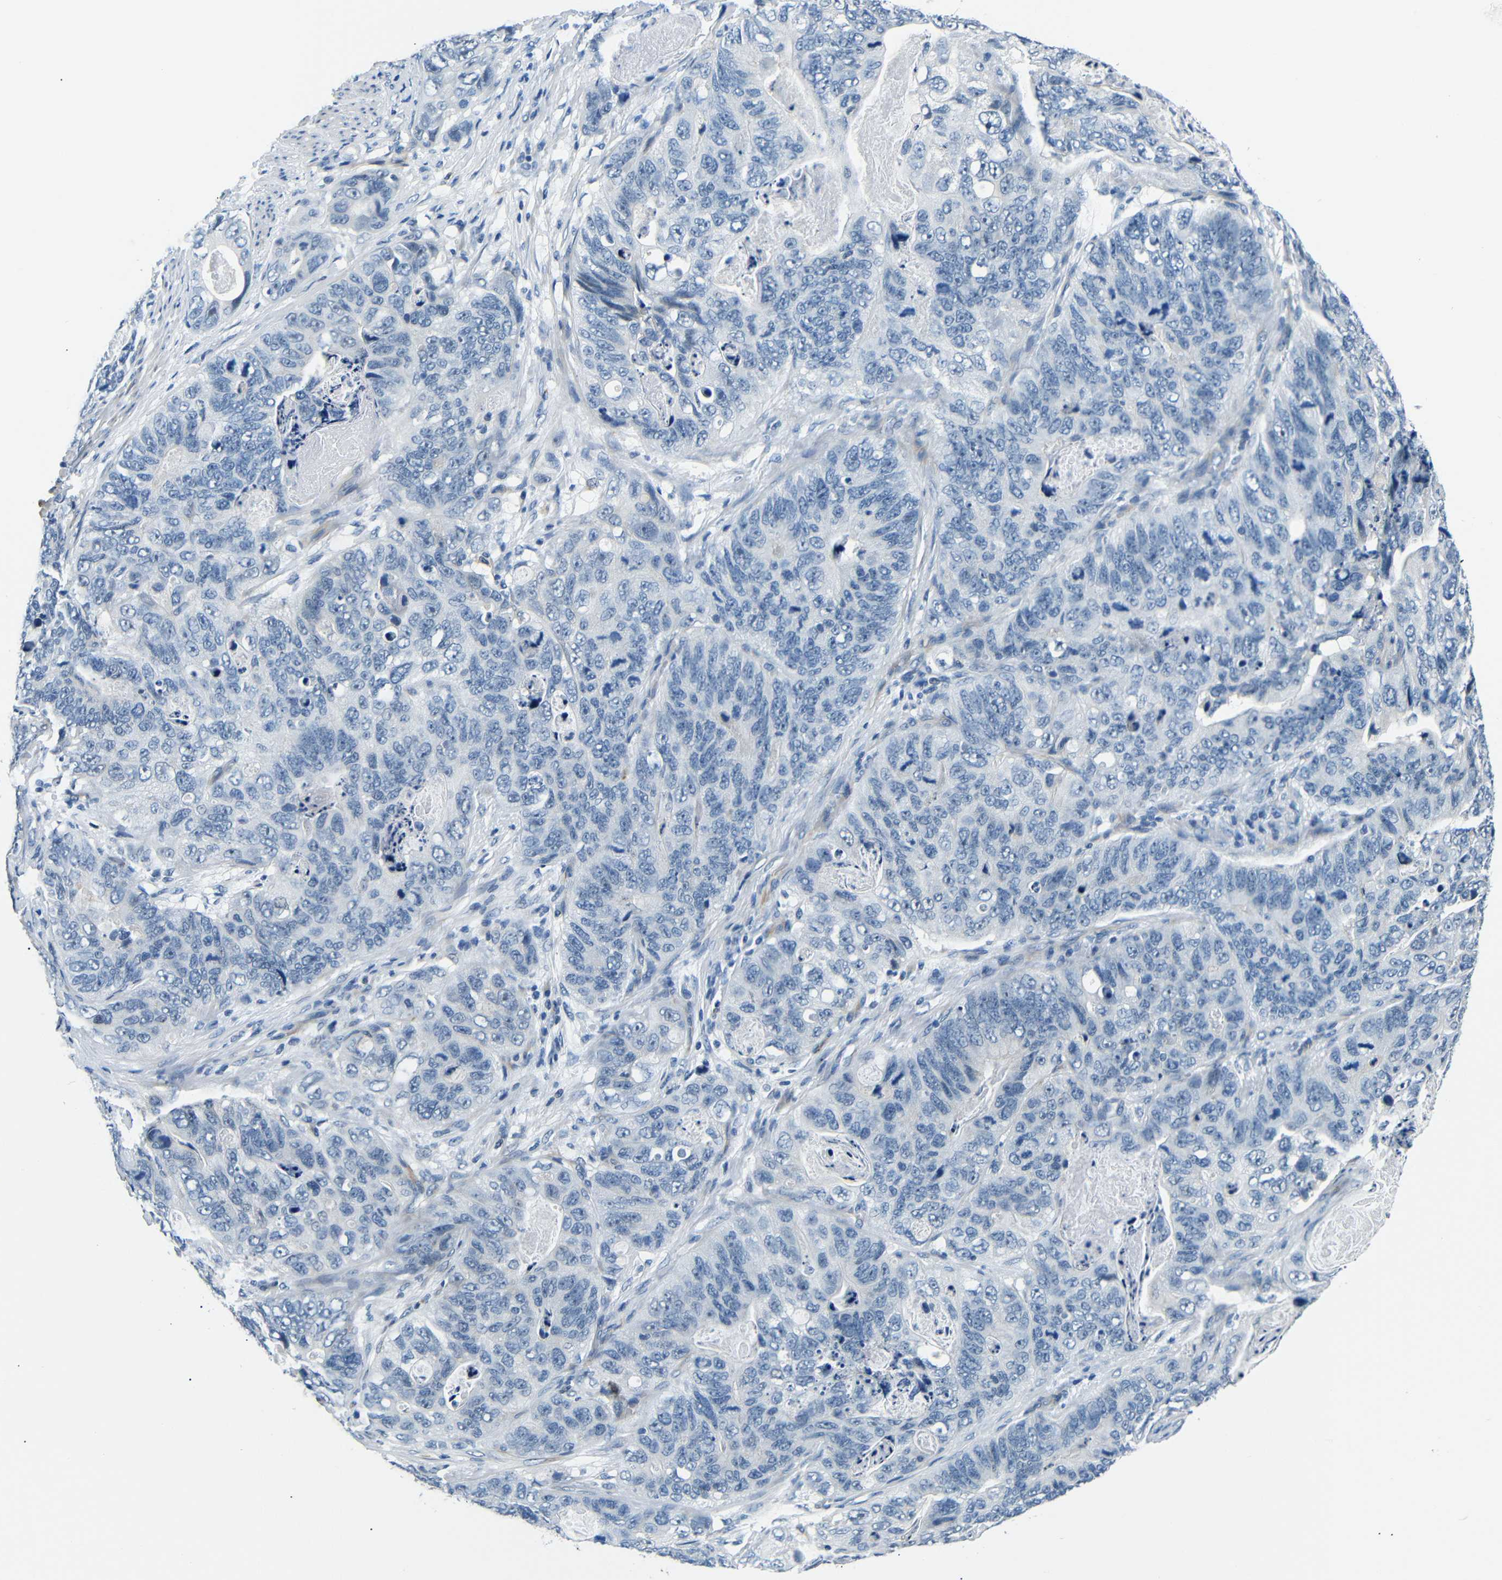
{"staining": {"intensity": "negative", "quantity": "none", "location": "none"}, "tissue": "stomach cancer", "cell_type": "Tumor cells", "image_type": "cancer", "snomed": [{"axis": "morphology", "description": "Adenocarcinoma, NOS"}, {"axis": "topography", "description": "Stomach"}], "caption": "This is a micrograph of immunohistochemistry (IHC) staining of stomach adenocarcinoma, which shows no positivity in tumor cells.", "gene": "TAFA1", "patient": {"sex": "female", "age": 89}}